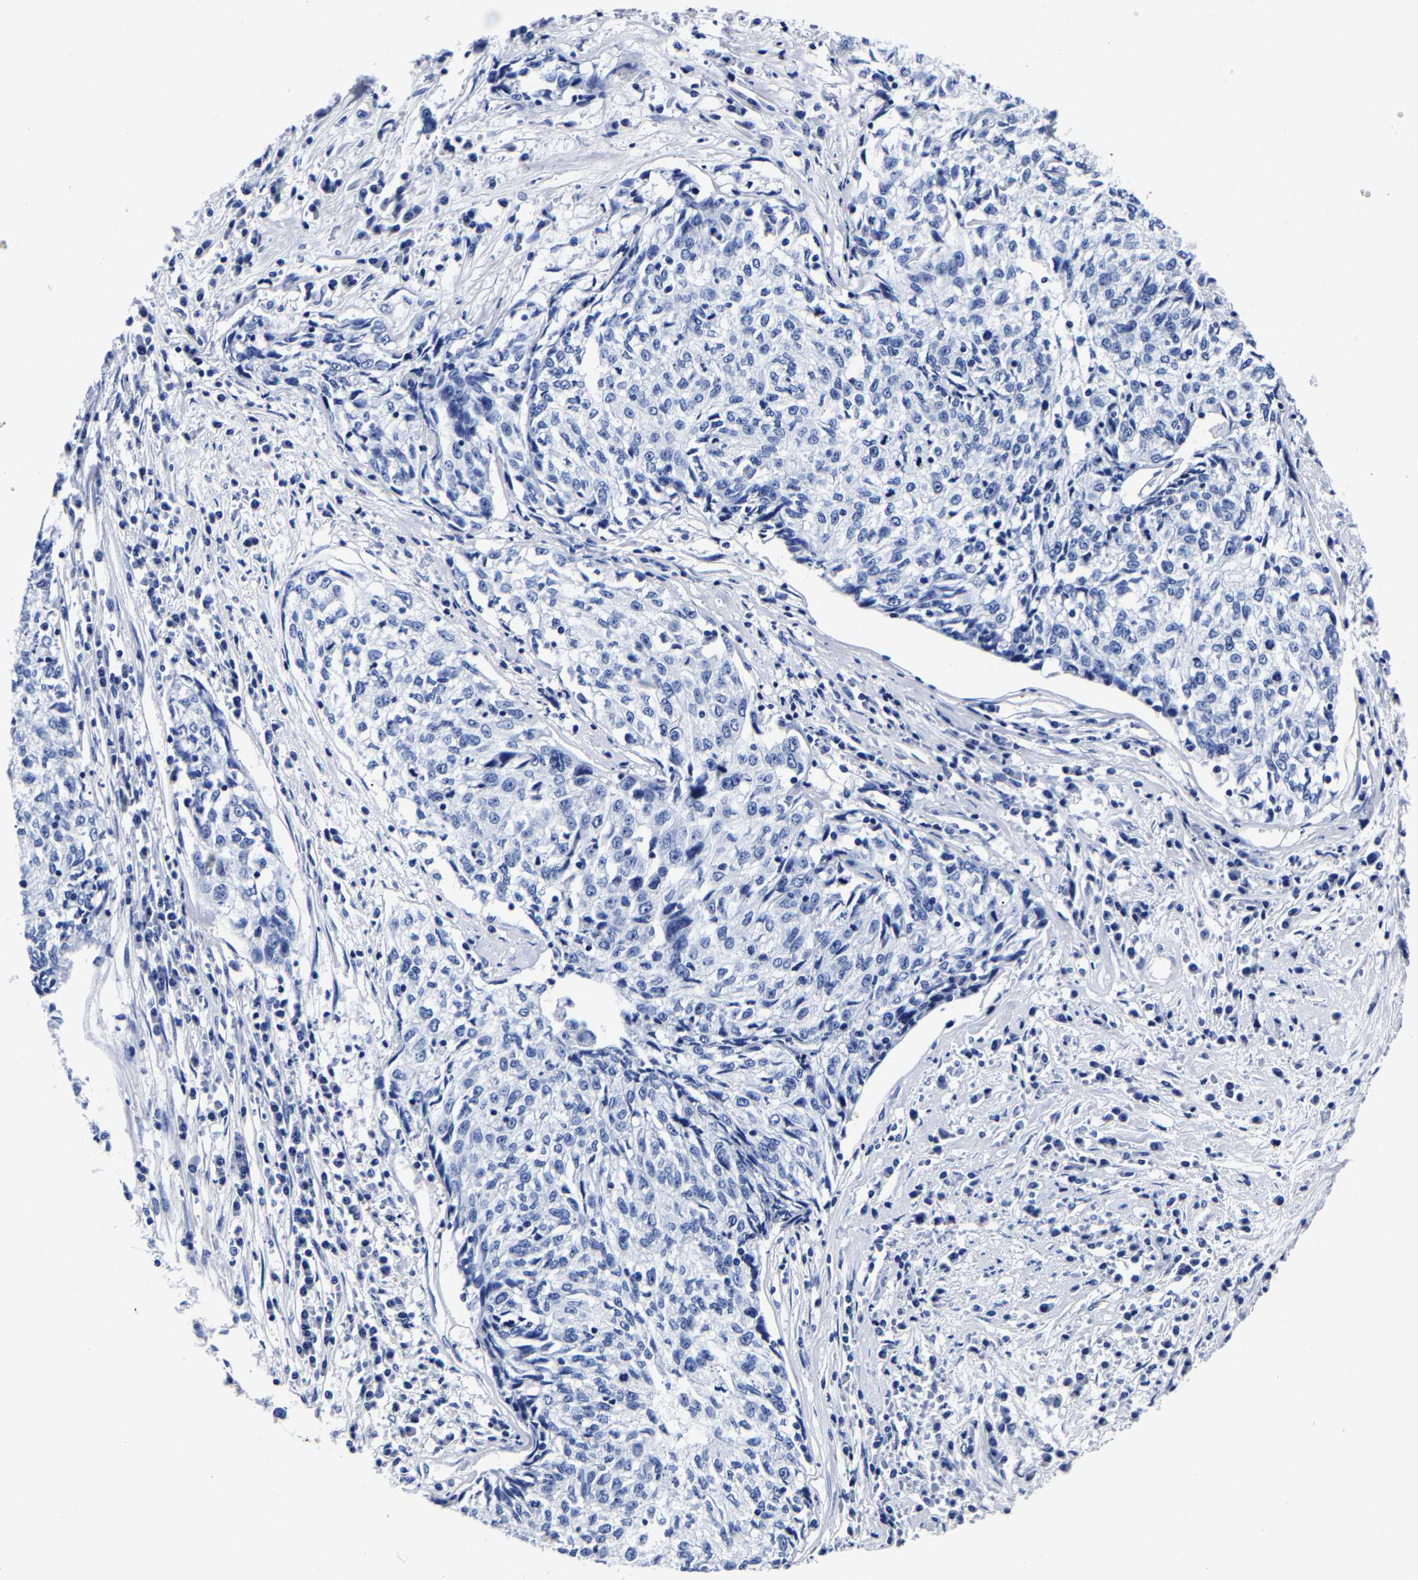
{"staining": {"intensity": "negative", "quantity": "none", "location": "none"}, "tissue": "cervical cancer", "cell_type": "Tumor cells", "image_type": "cancer", "snomed": [{"axis": "morphology", "description": "Squamous cell carcinoma, NOS"}, {"axis": "topography", "description": "Cervix"}], "caption": "High power microscopy photomicrograph of an immunohistochemistry (IHC) photomicrograph of cervical cancer, revealing no significant expression in tumor cells.", "gene": "CPA2", "patient": {"sex": "female", "age": 57}}